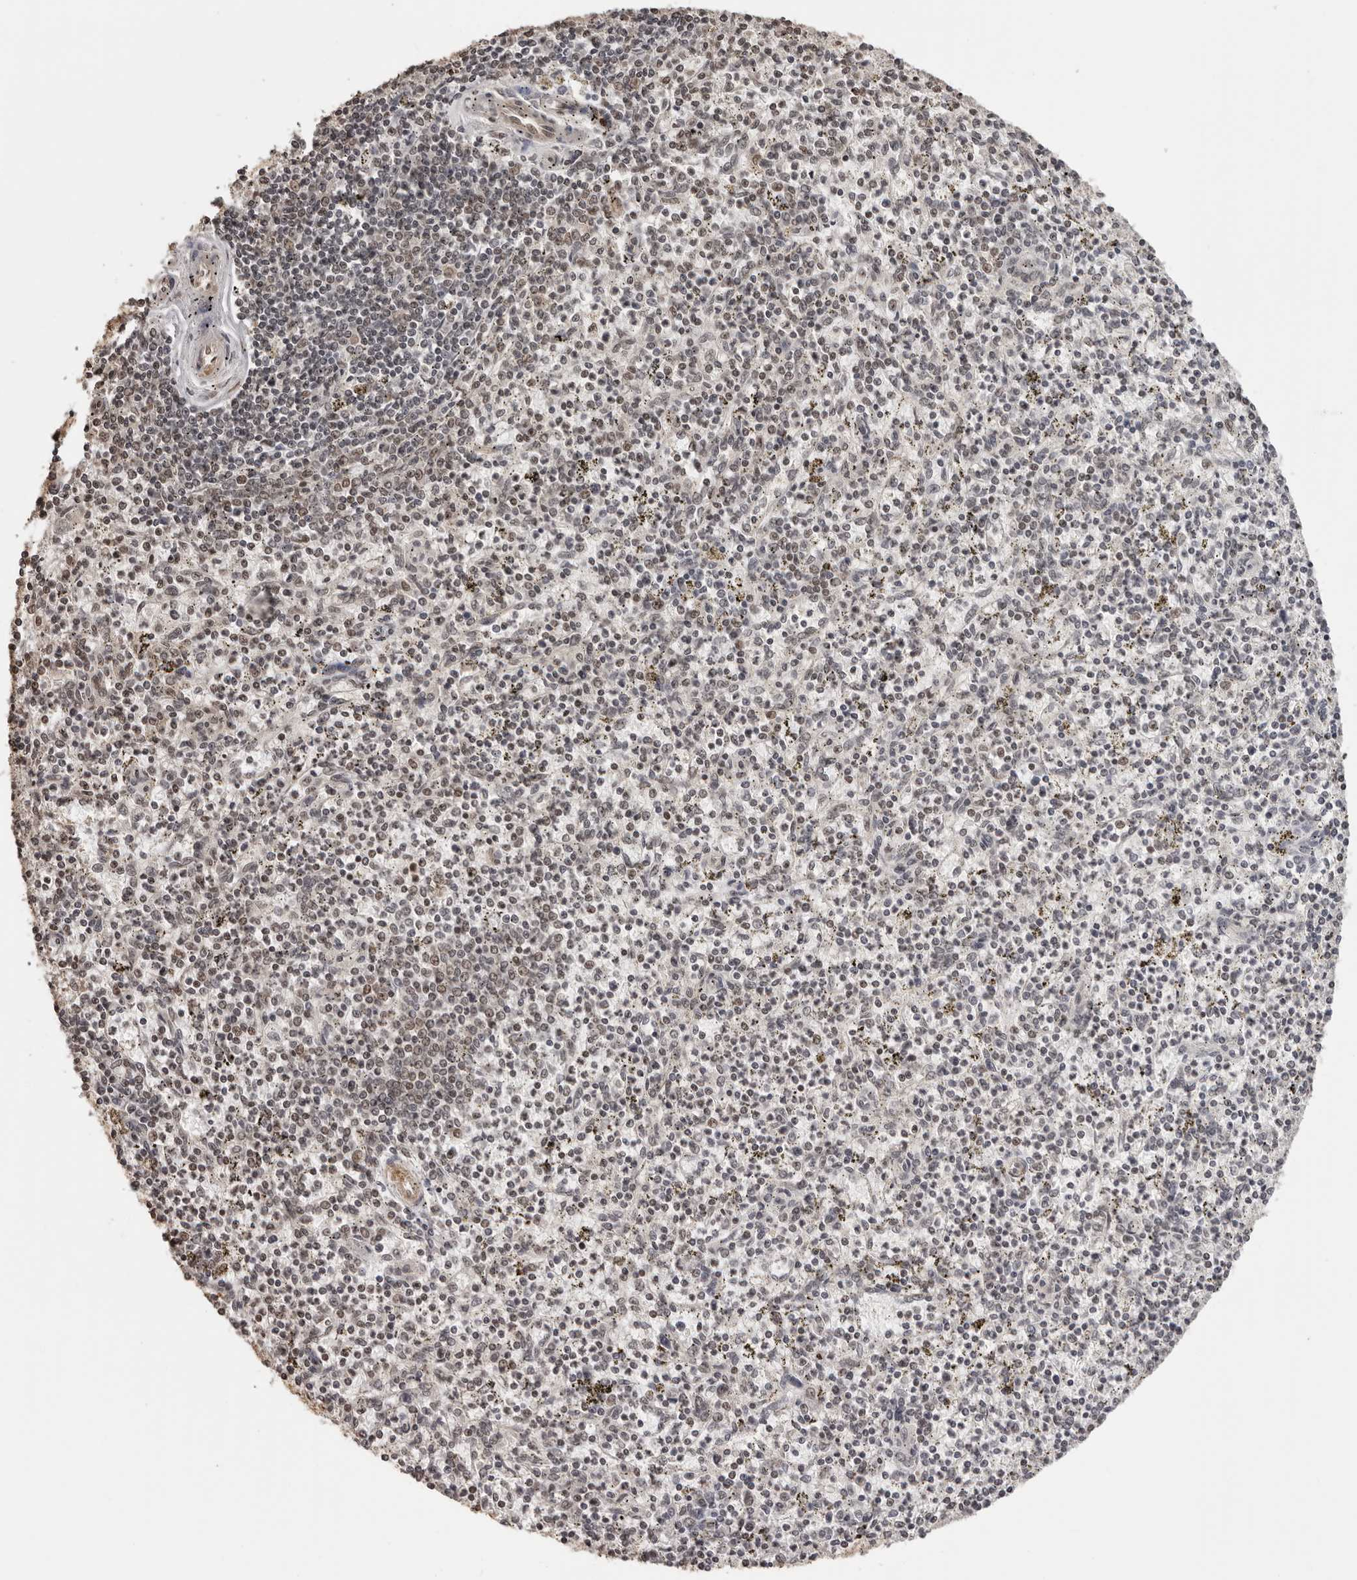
{"staining": {"intensity": "weak", "quantity": ">75%", "location": "nuclear"}, "tissue": "spleen", "cell_type": "Cells in red pulp", "image_type": "normal", "snomed": [{"axis": "morphology", "description": "Normal tissue, NOS"}, {"axis": "topography", "description": "Spleen"}], "caption": "A low amount of weak nuclear staining is seen in about >75% of cells in red pulp in normal spleen.", "gene": "SDE2", "patient": {"sex": "male", "age": 72}}